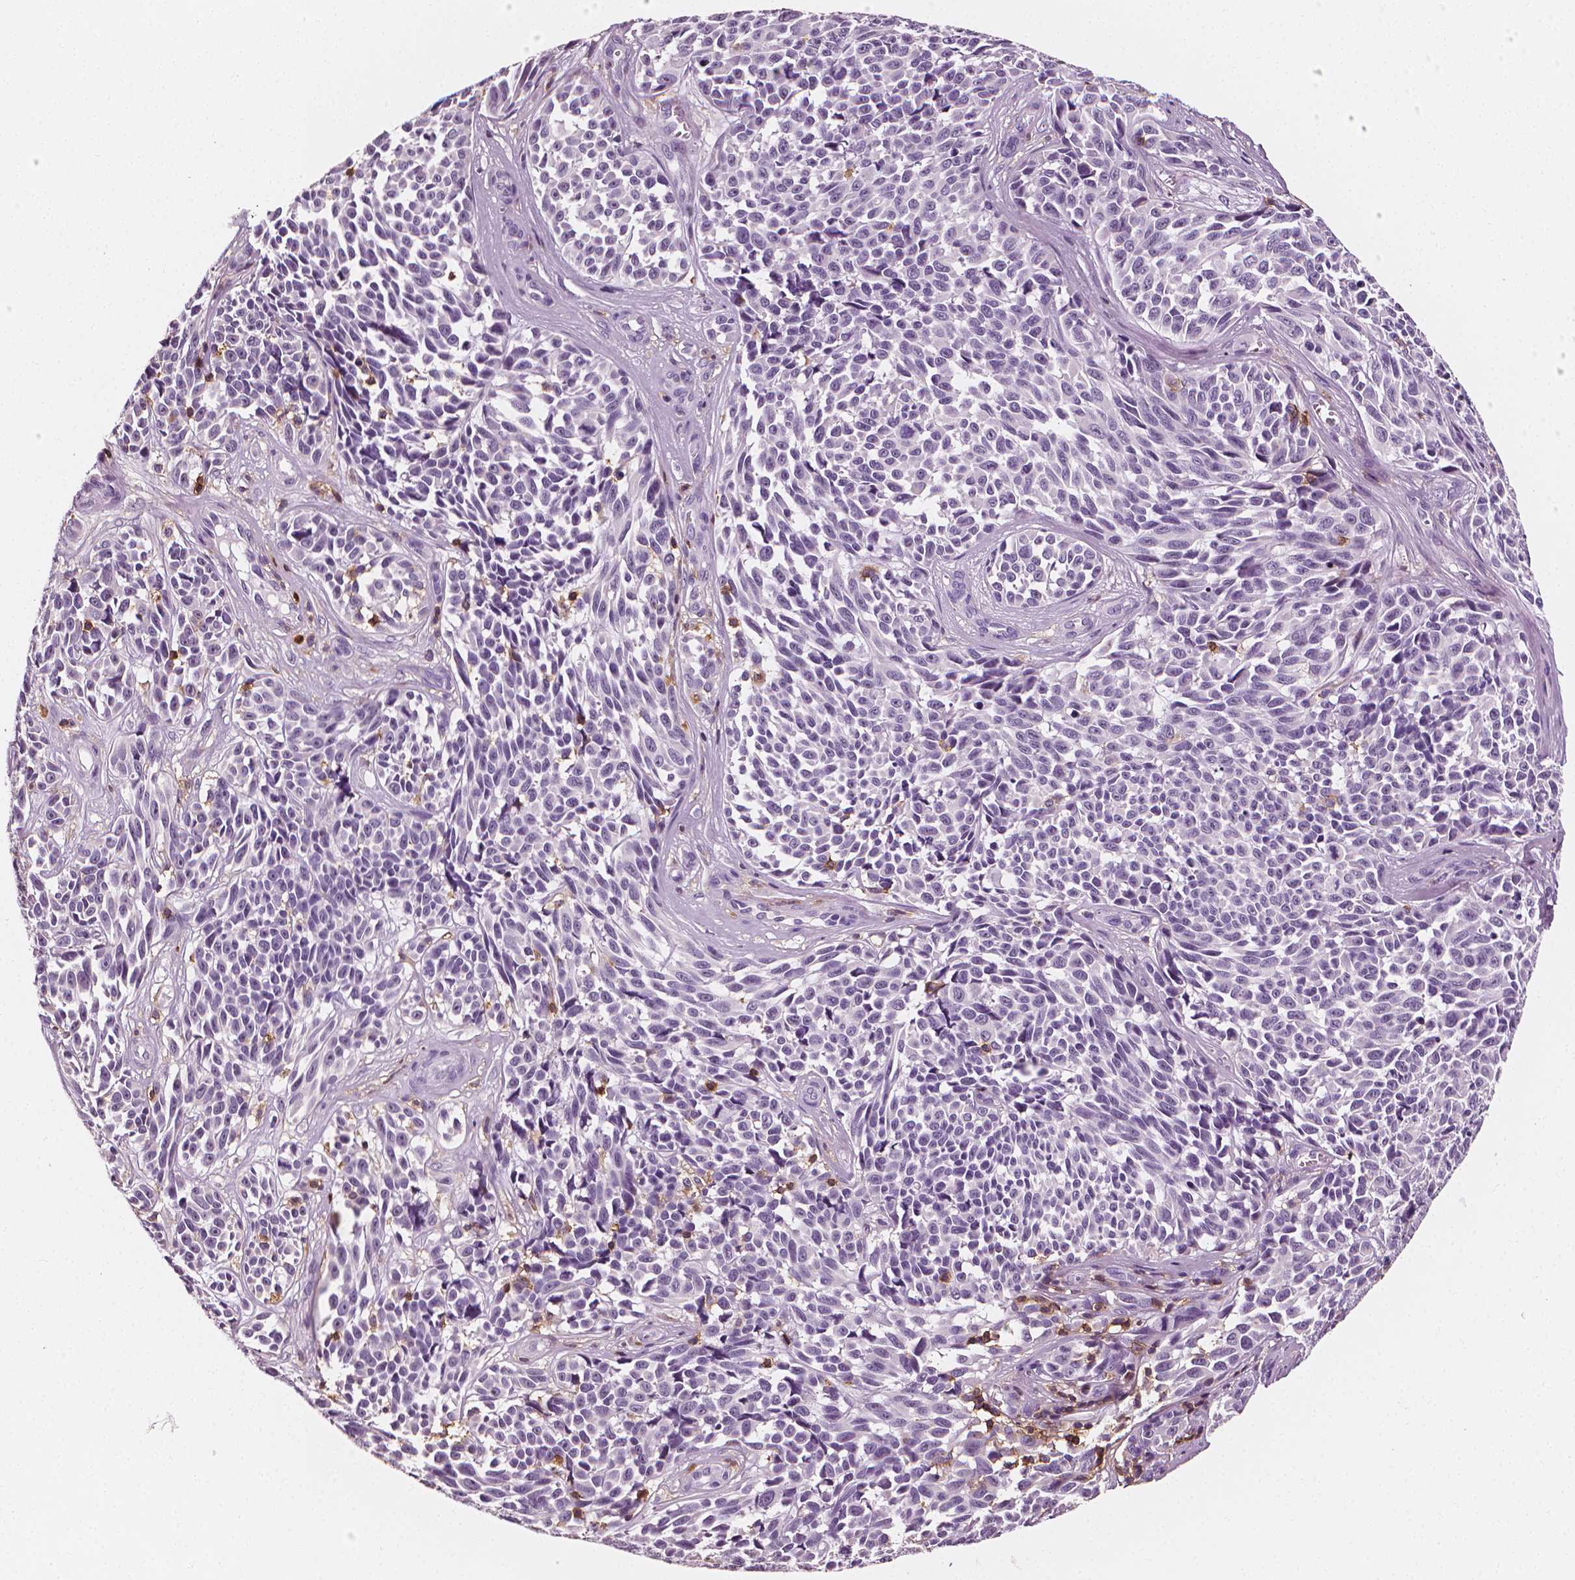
{"staining": {"intensity": "negative", "quantity": "none", "location": "none"}, "tissue": "melanoma", "cell_type": "Tumor cells", "image_type": "cancer", "snomed": [{"axis": "morphology", "description": "Malignant melanoma, NOS"}, {"axis": "topography", "description": "Skin"}], "caption": "Immunohistochemistry histopathology image of malignant melanoma stained for a protein (brown), which shows no expression in tumor cells.", "gene": "PTPRC", "patient": {"sex": "female", "age": 88}}